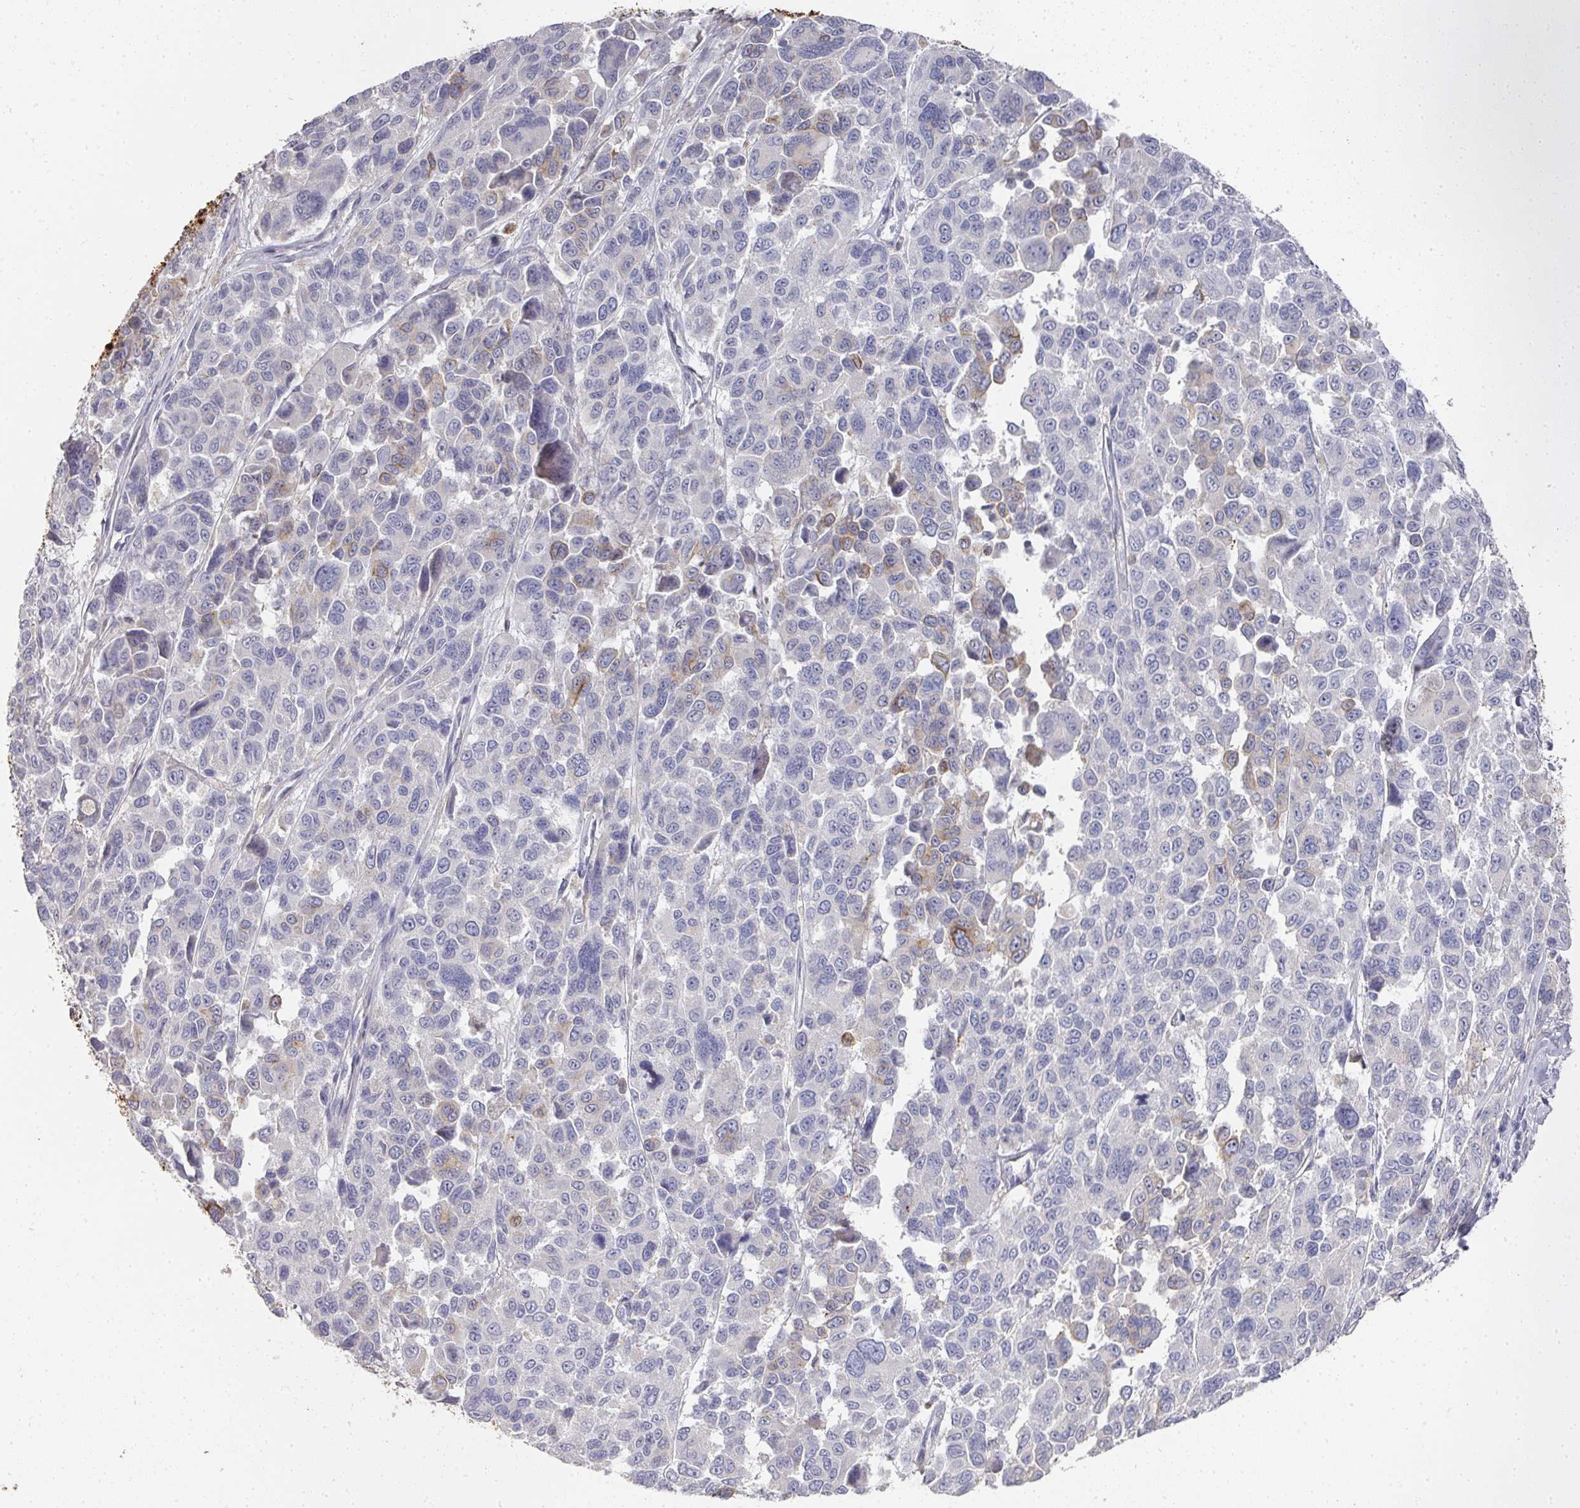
{"staining": {"intensity": "moderate", "quantity": "<25%", "location": "cytoplasmic/membranous"}, "tissue": "melanoma", "cell_type": "Tumor cells", "image_type": "cancer", "snomed": [{"axis": "morphology", "description": "Malignant melanoma, NOS"}, {"axis": "topography", "description": "Skin"}], "caption": "Human melanoma stained with a protein marker reveals moderate staining in tumor cells.", "gene": "CAMP", "patient": {"sex": "female", "age": 66}}